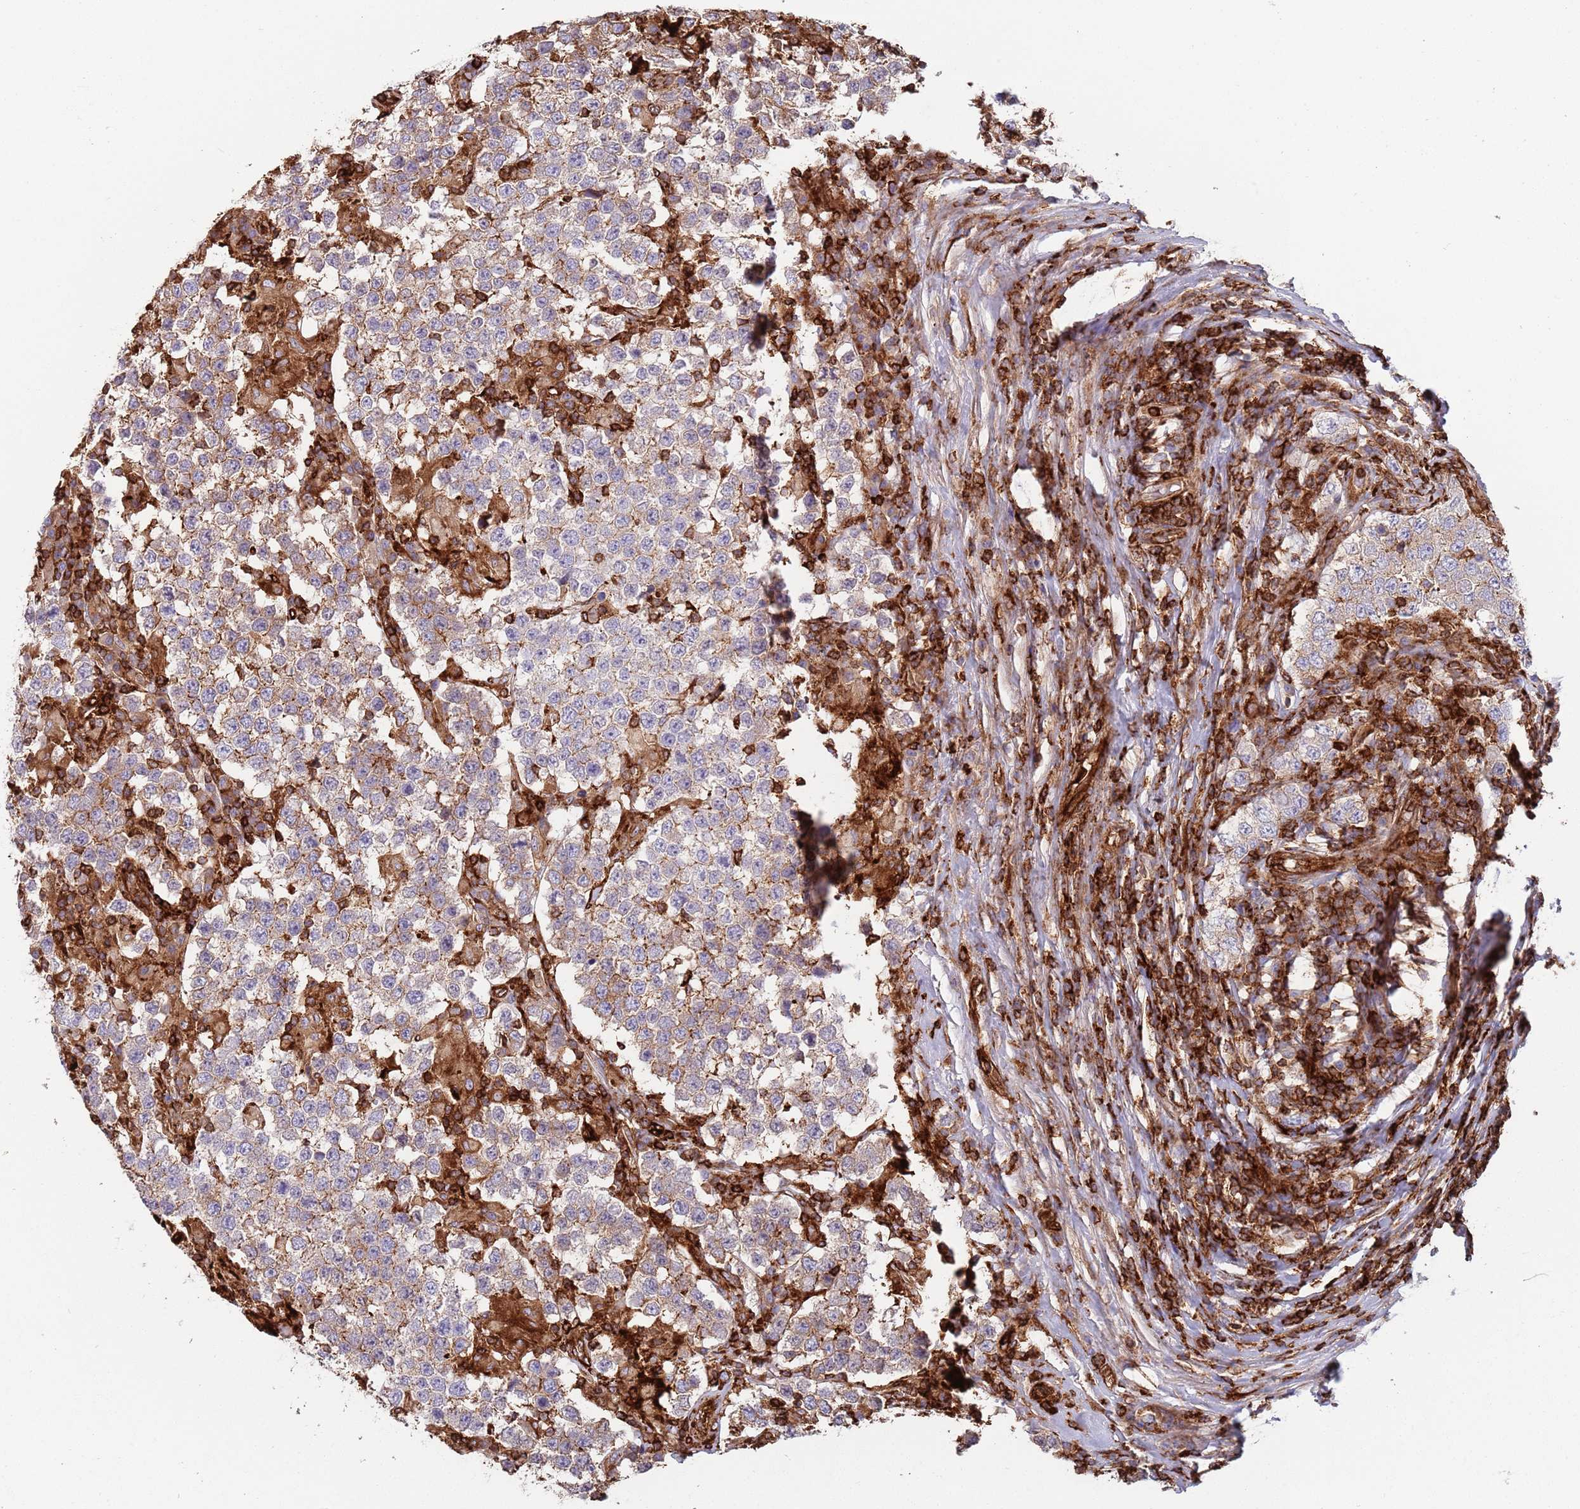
{"staining": {"intensity": "weak", "quantity": "<25%", "location": "cytoplasmic/membranous"}, "tissue": "testis cancer", "cell_type": "Tumor cells", "image_type": "cancer", "snomed": [{"axis": "morphology", "description": "Seminoma, NOS"}, {"axis": "morphology", "description": "Carcinoma, Embryonal, NOS"}, {"axis": "topography", "description": "Testis"}], "caption": "An immunohistochemistry (IHC) image of testis cancer (seminoma) is shown. There is no staining in tumor cells of testis cancer (seminoma). The staining was performed using DAB to visualize the protein expression in brown, while the nuclei were stained in blue with hematoxylin (Magnification: 20x).", "gene": "KBTBD7", "patient": {"sex": "male", "age": 41}}